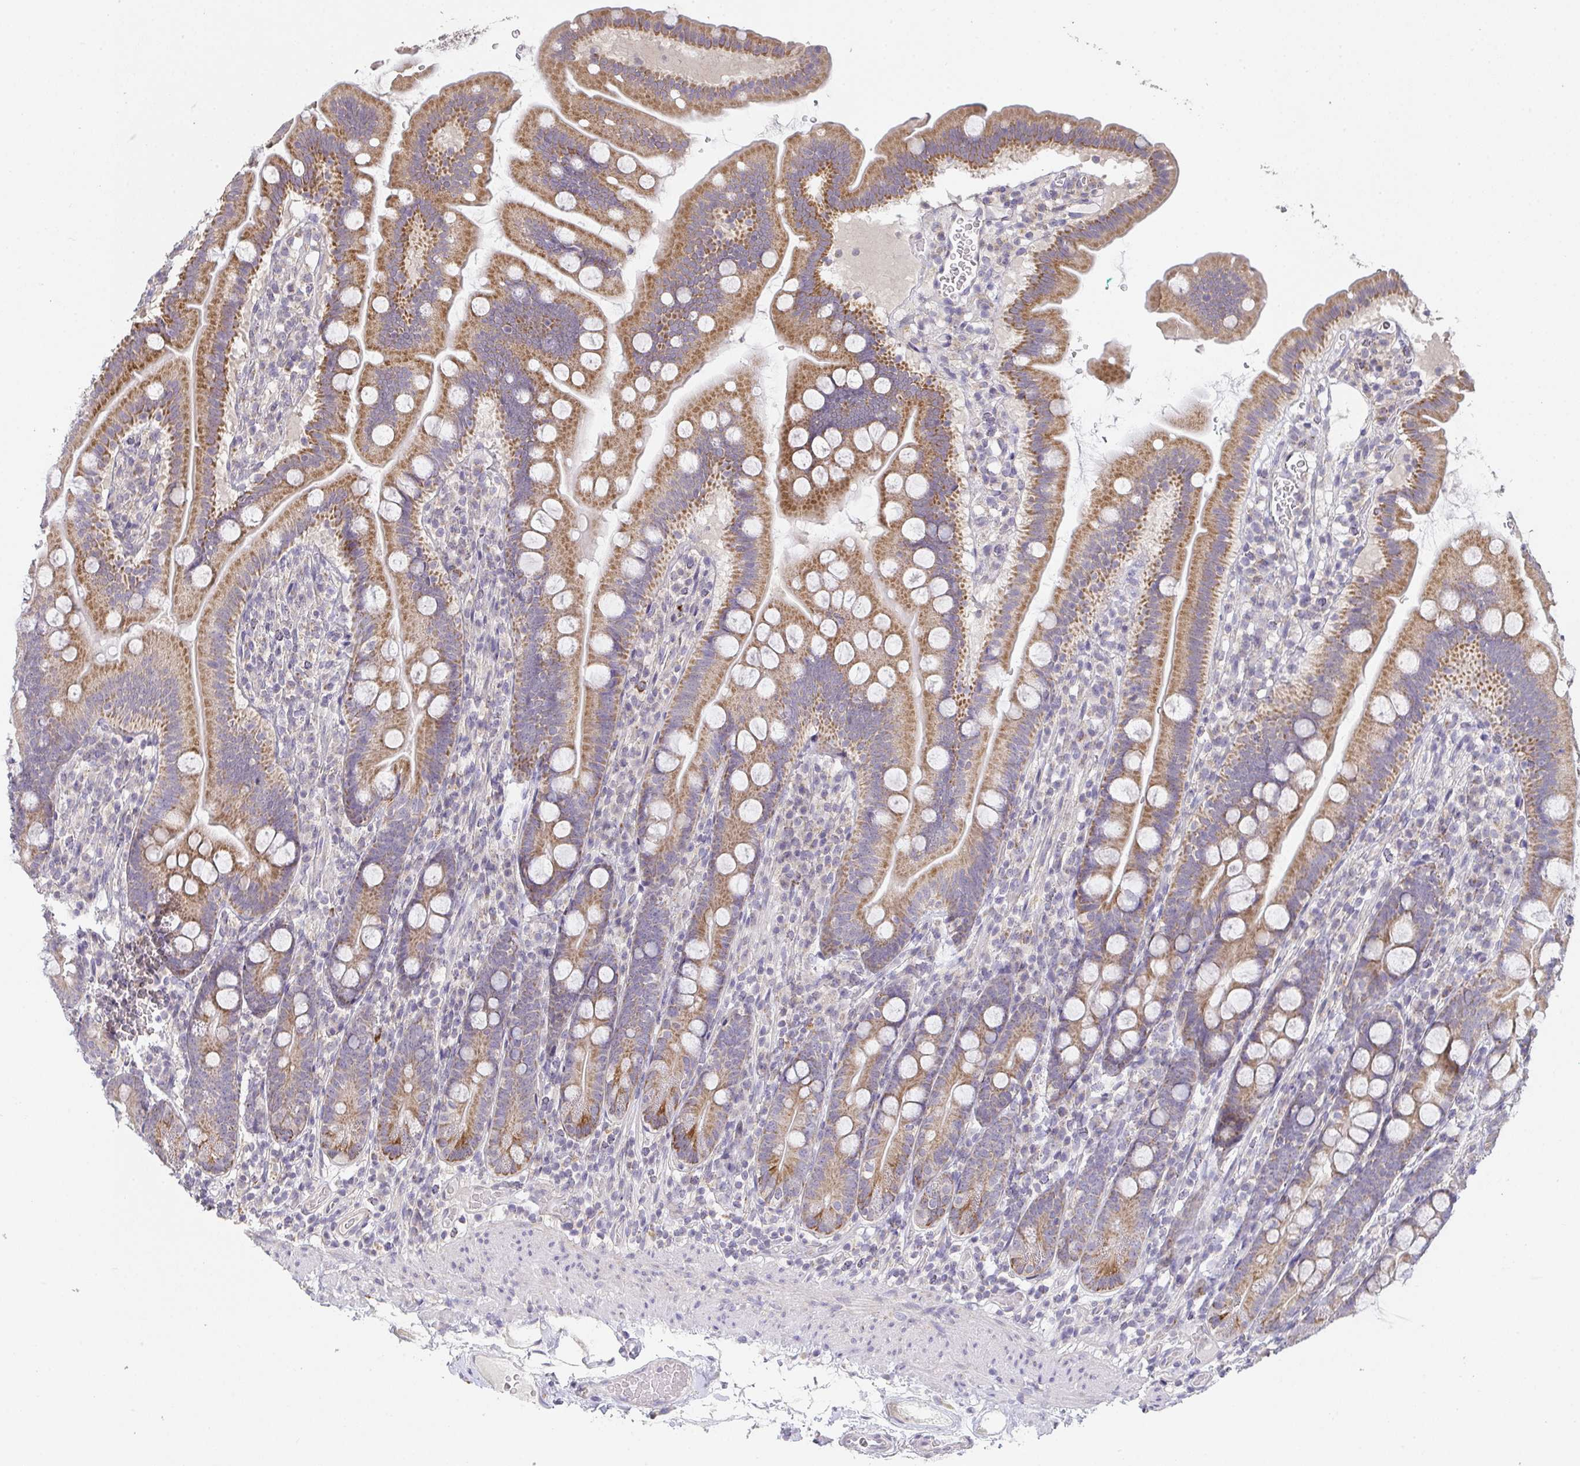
{"staining": {"intensity": "moderate", "quantity": "25%-75%", "location": "cytoplasmic/membranous"}, "tissue": "duodenum", "cell_type": "Glandular cells", "image_type": "normal", "snomed": [{"axis": "morphology", "description": "Normal tissue, NOS"}, {"axis": "topography", "description": "Duodenum"}], "caption": "A histopathology image of duodenum stained for a protein demonstrates moderate cytoplasmic/membranous brown staining in glandular cells.", "gene": "TMEM219", "patient": {"sex": "female", "age": 67}}